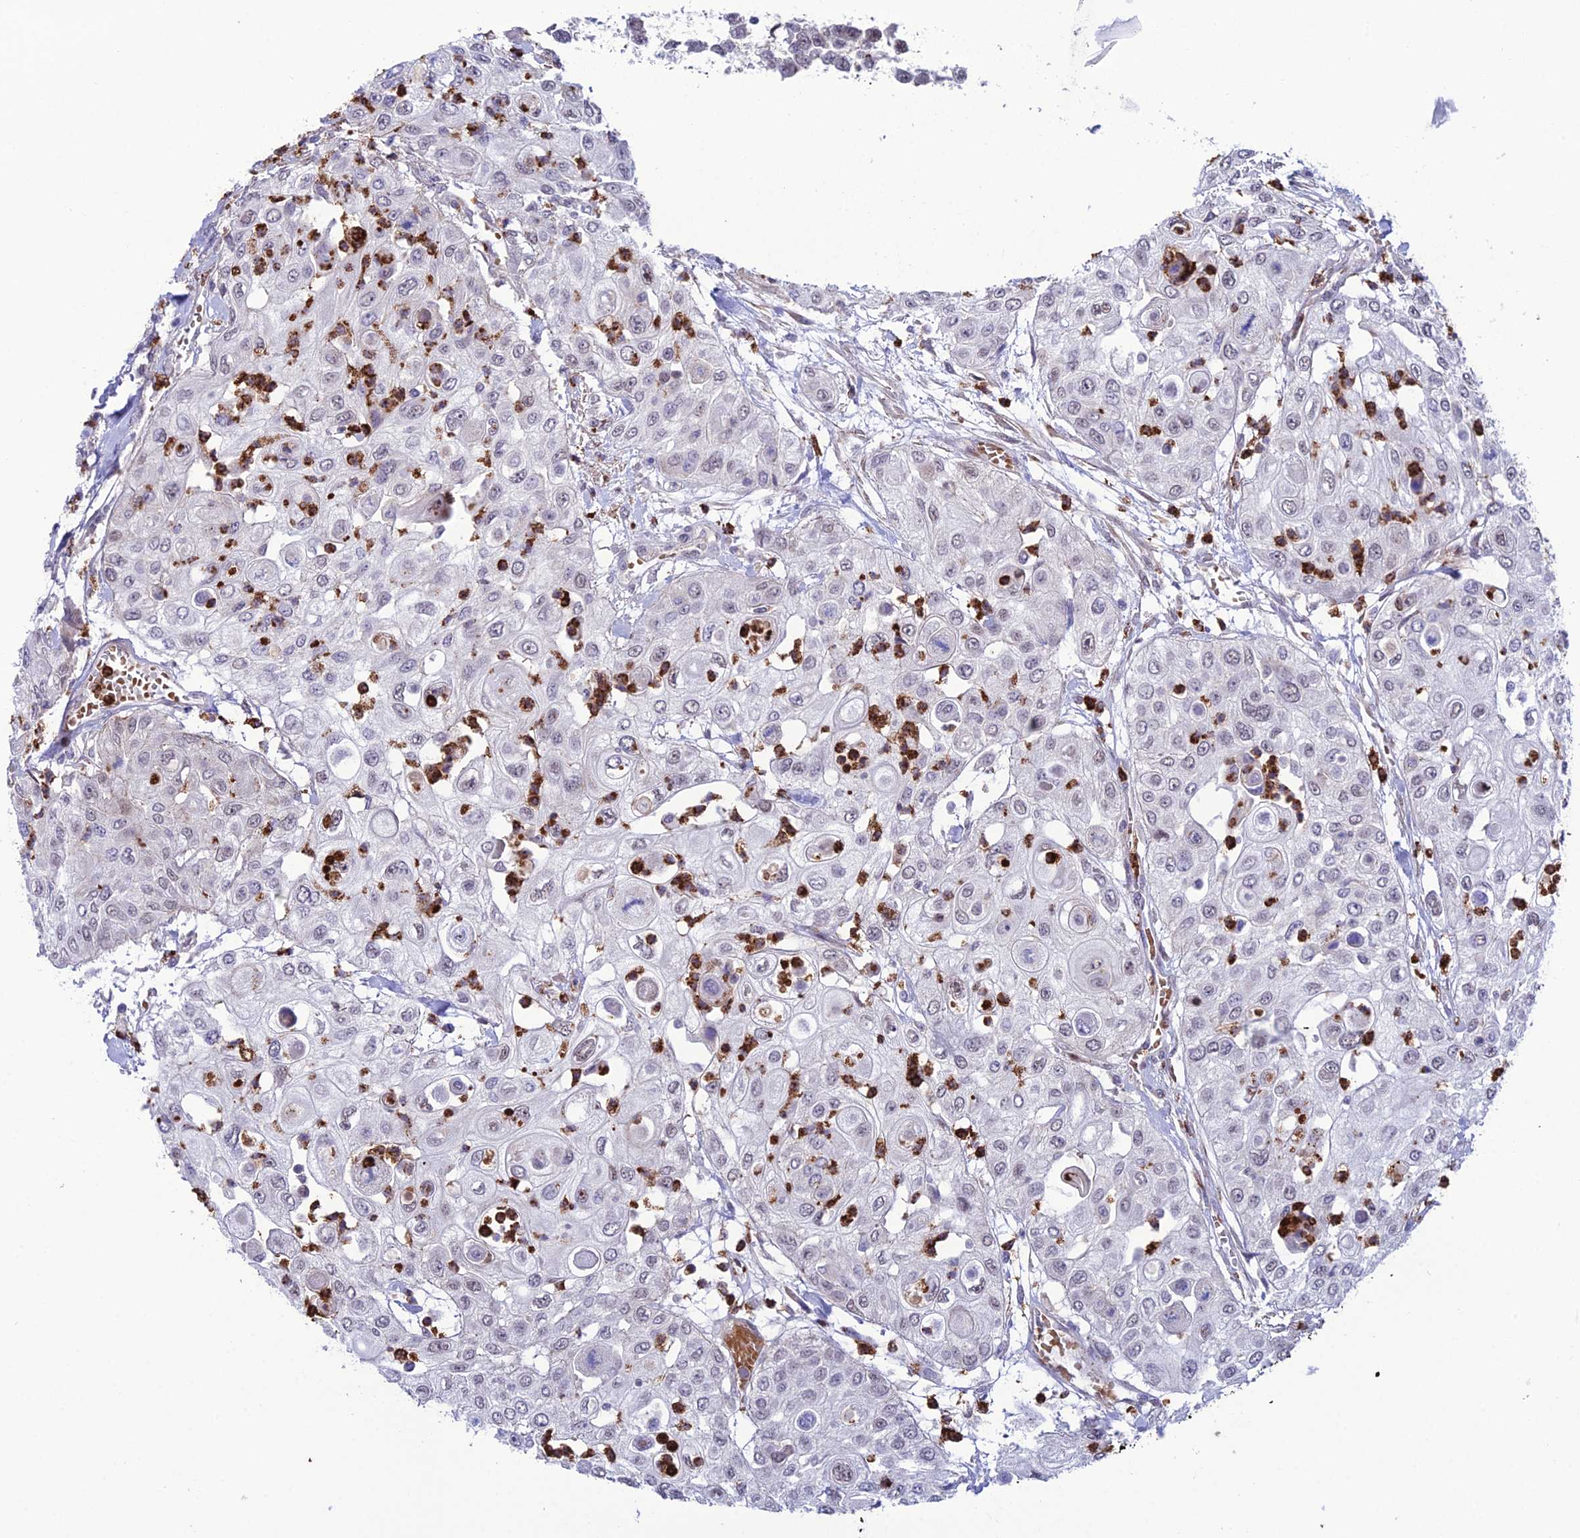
{"staining": {"intensity": "negative", "quantity": "none", "location": "none"}, "tissue": "urothelial cancer", "cell_type": "Tumor cells", "image_type": "cancer", "snomed": [{"axis": "morphology", "description": "Urothelial carcinoma, High grade"}, {"axis": "topography", "description": "Urinary bladder"}], "caption": "A histopathology image of human urothelial carcinoma (high-grade) is negative for staining in tumor cells. (Brightfield microscopy of DAB (3,3'-diaminobenzidine) immunohistochemistry (IHC) at high magnification).", "gene": "COL6A6", "patient": {"sex": "female", "age": 79}}